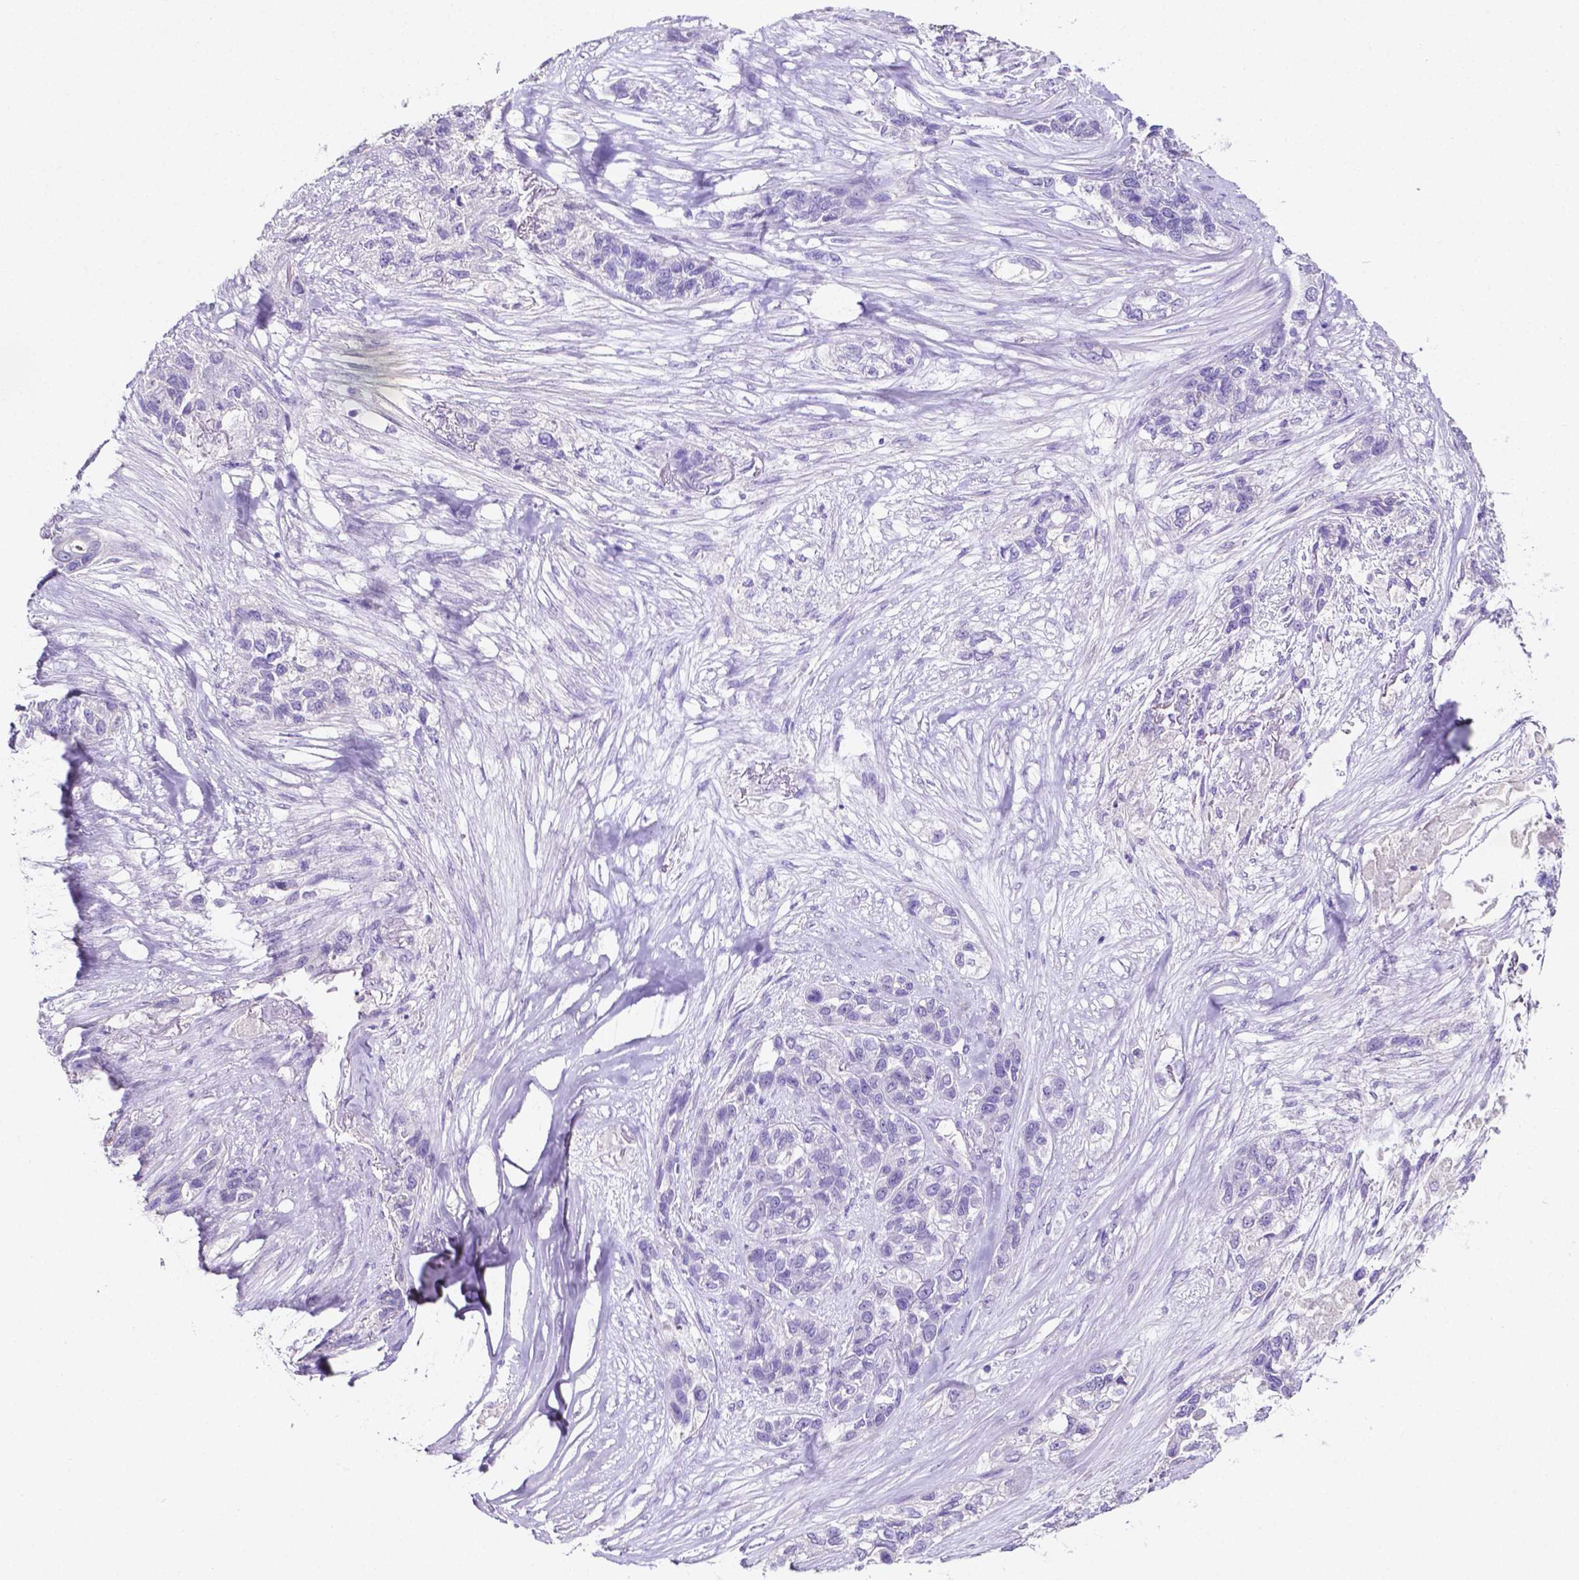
{"staining": {"intensity": "negative", "quantity": "none", "location": "none"}, "tissue": "lung cancer", "cell_type": "Tumor cells", "image_type": "cancer", "snomed": [{"axis": "morphology", "description": "Squamous cell carcinoma, NOS"}, {"axis": "topography", "description": "Lung"}], "caption": "IHC micrograph of neoplastic tissue: human squamous cell carcinoma (lung) stained with DAB (3,3'-diaminobenzidine) shows no significant protein expression in tumor cells.", "gene": "SLC22A2", "patient": {"sex": "female", "age": 70}}